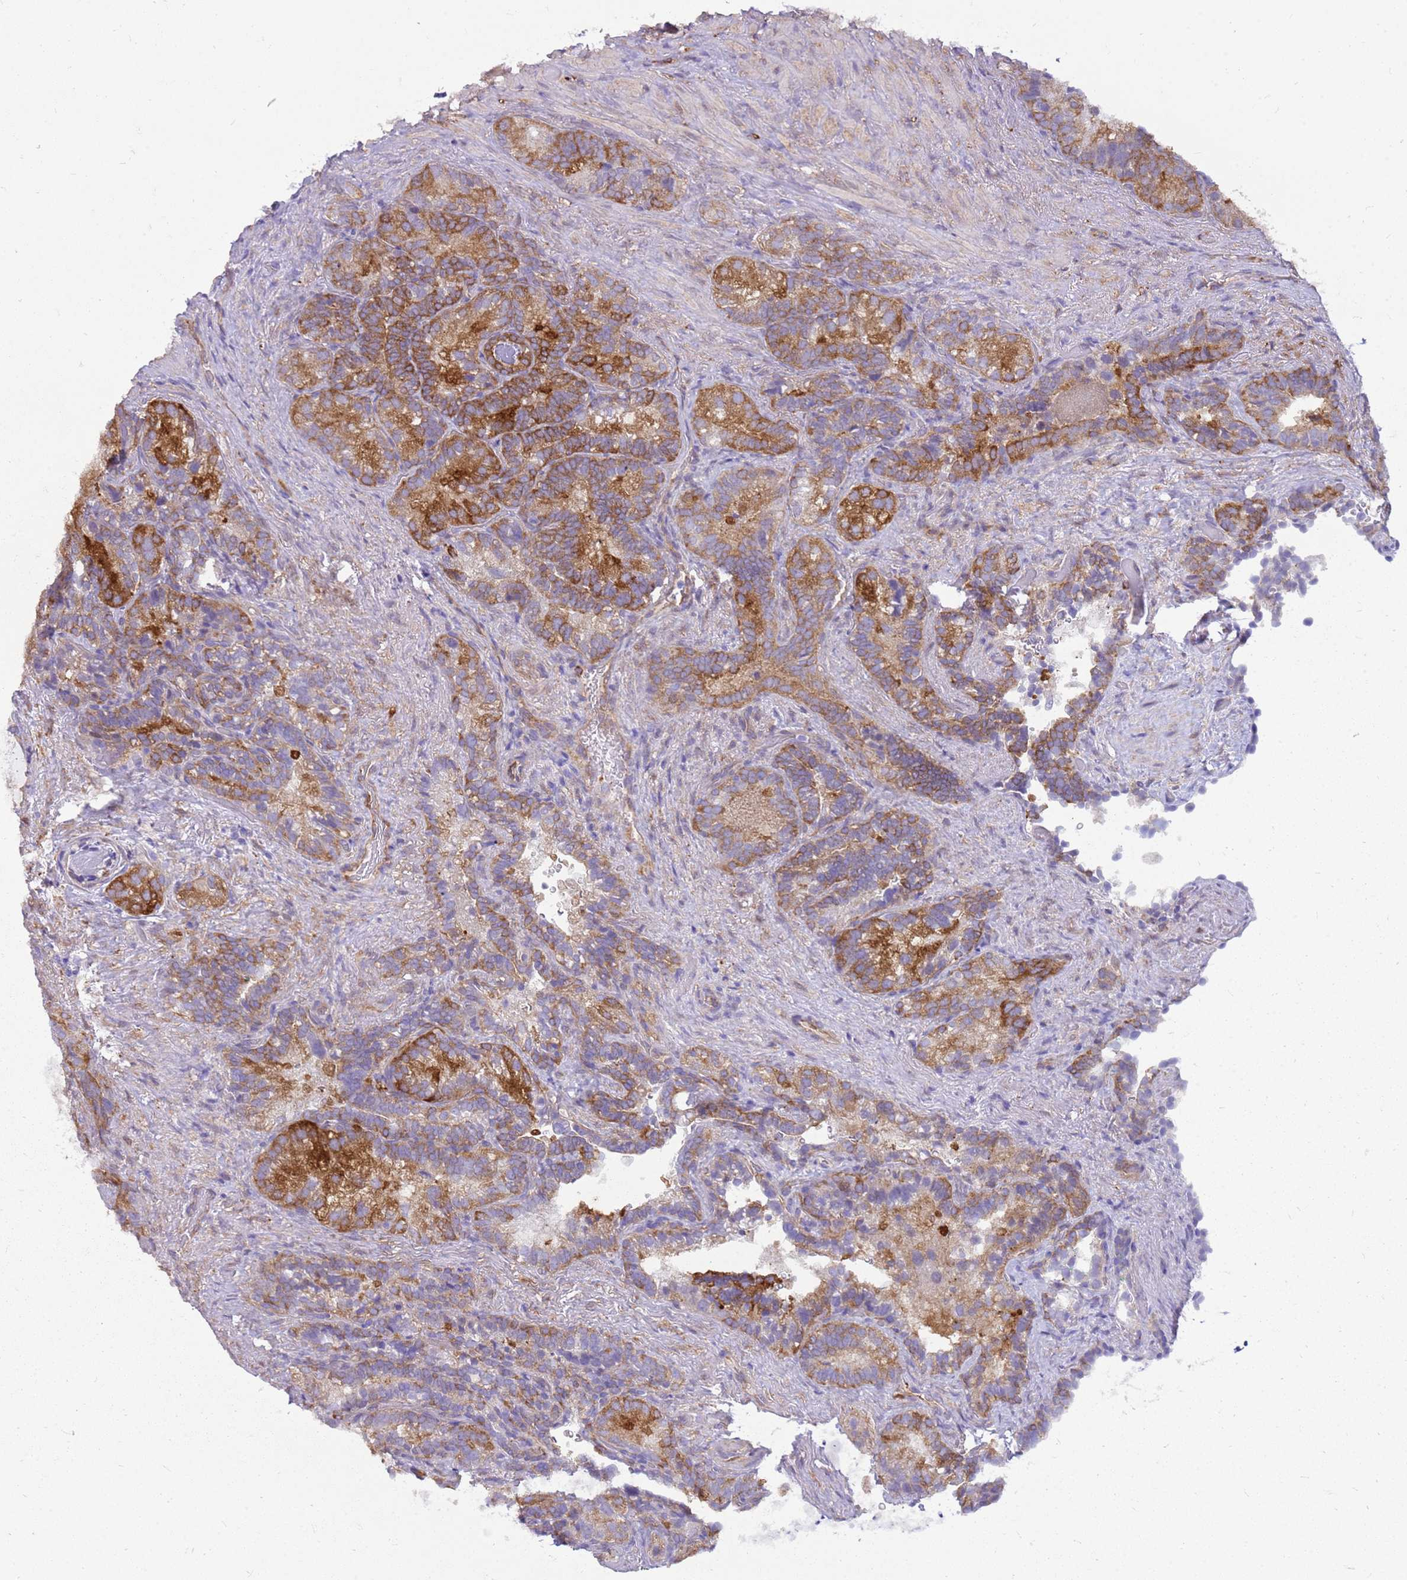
{"staining": {"intensity": "strong", "quantity": "25%-75%", "location": "cytoplasmic/membranous"}, "tissue": "seminal vesicle", "cell_type": "Glandular cells", "image_type": "normal", "snomed": [{"axis": "morphology", "description": "Normal tissue, NOS"}, {"axis": "topography", "description": "Seminal veicle"}], "caption": "Seminal vesicle was stained to show a protein in brown. There is high levels of strong cytoplasmic/membranous positivity in approximately 25%-75% of glandular cells. The staining was performed using DAB (3,3'-diaminobenzidine), with brown indicating positive protein expression. Nuclei are stained blue with hematoxylin.", "gene": "HSPB1", "patient": {"sex": "male", "age": 62}}